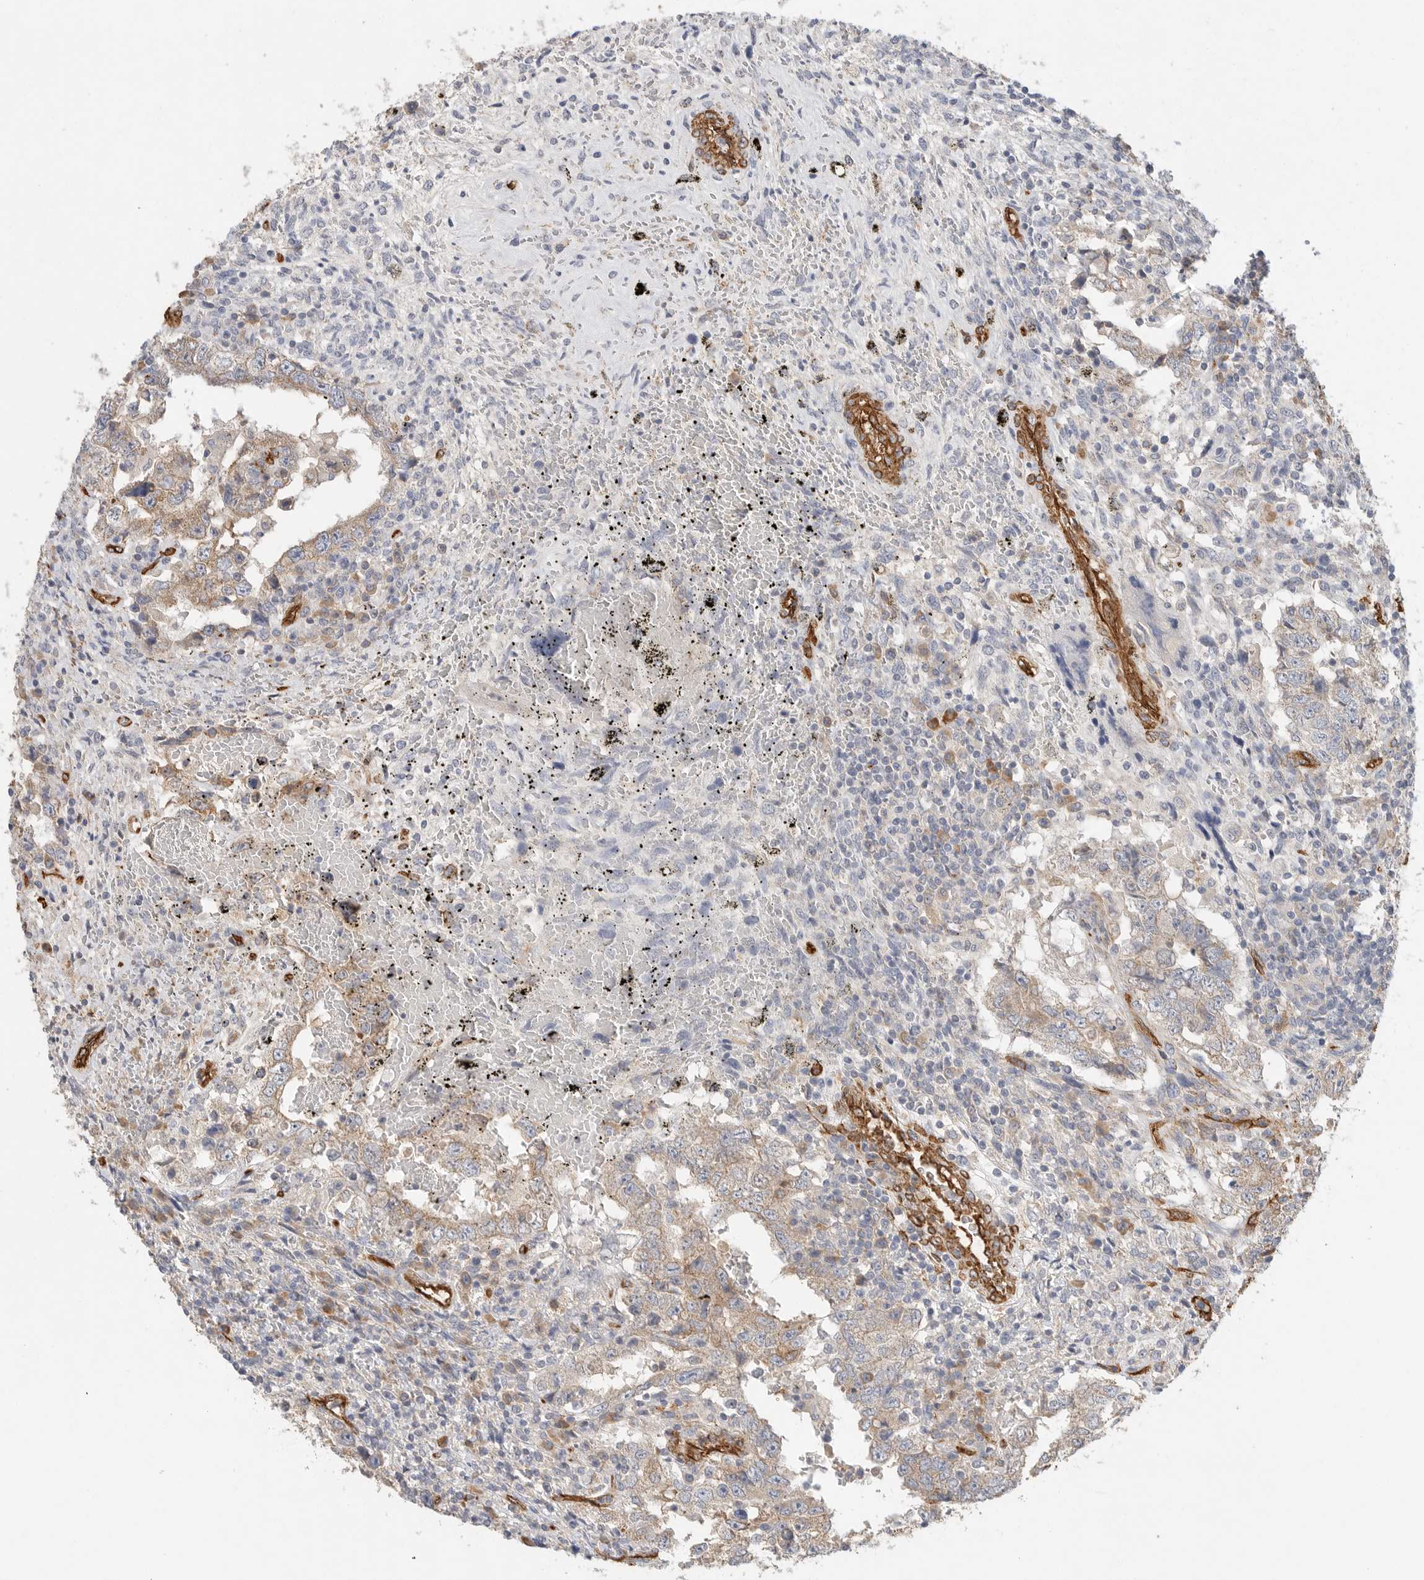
{"staining": {"intensity": "weak", "quantity": "25%-75%", "location": "cytoplasmic/membranous"}, "tissue": "testis cancer", "cell_type": "Tumor cells", "image_type": "cancer", "snomed": [{"axis": "morphology", "description": "Carcinoma, Embryonal, NOS"}, {"axis": "topography", "description": "Testis"}], "caption": "Testis cancer stained with IHC shows weak cytoplasmic/membranous expression in approximately 25%-75% of tumor cells. (brown staining indicates protein expression, while blue staining denotes nuclei).", "gene": "JMJD4", "patient": {"sex": "male", "age": 26}}